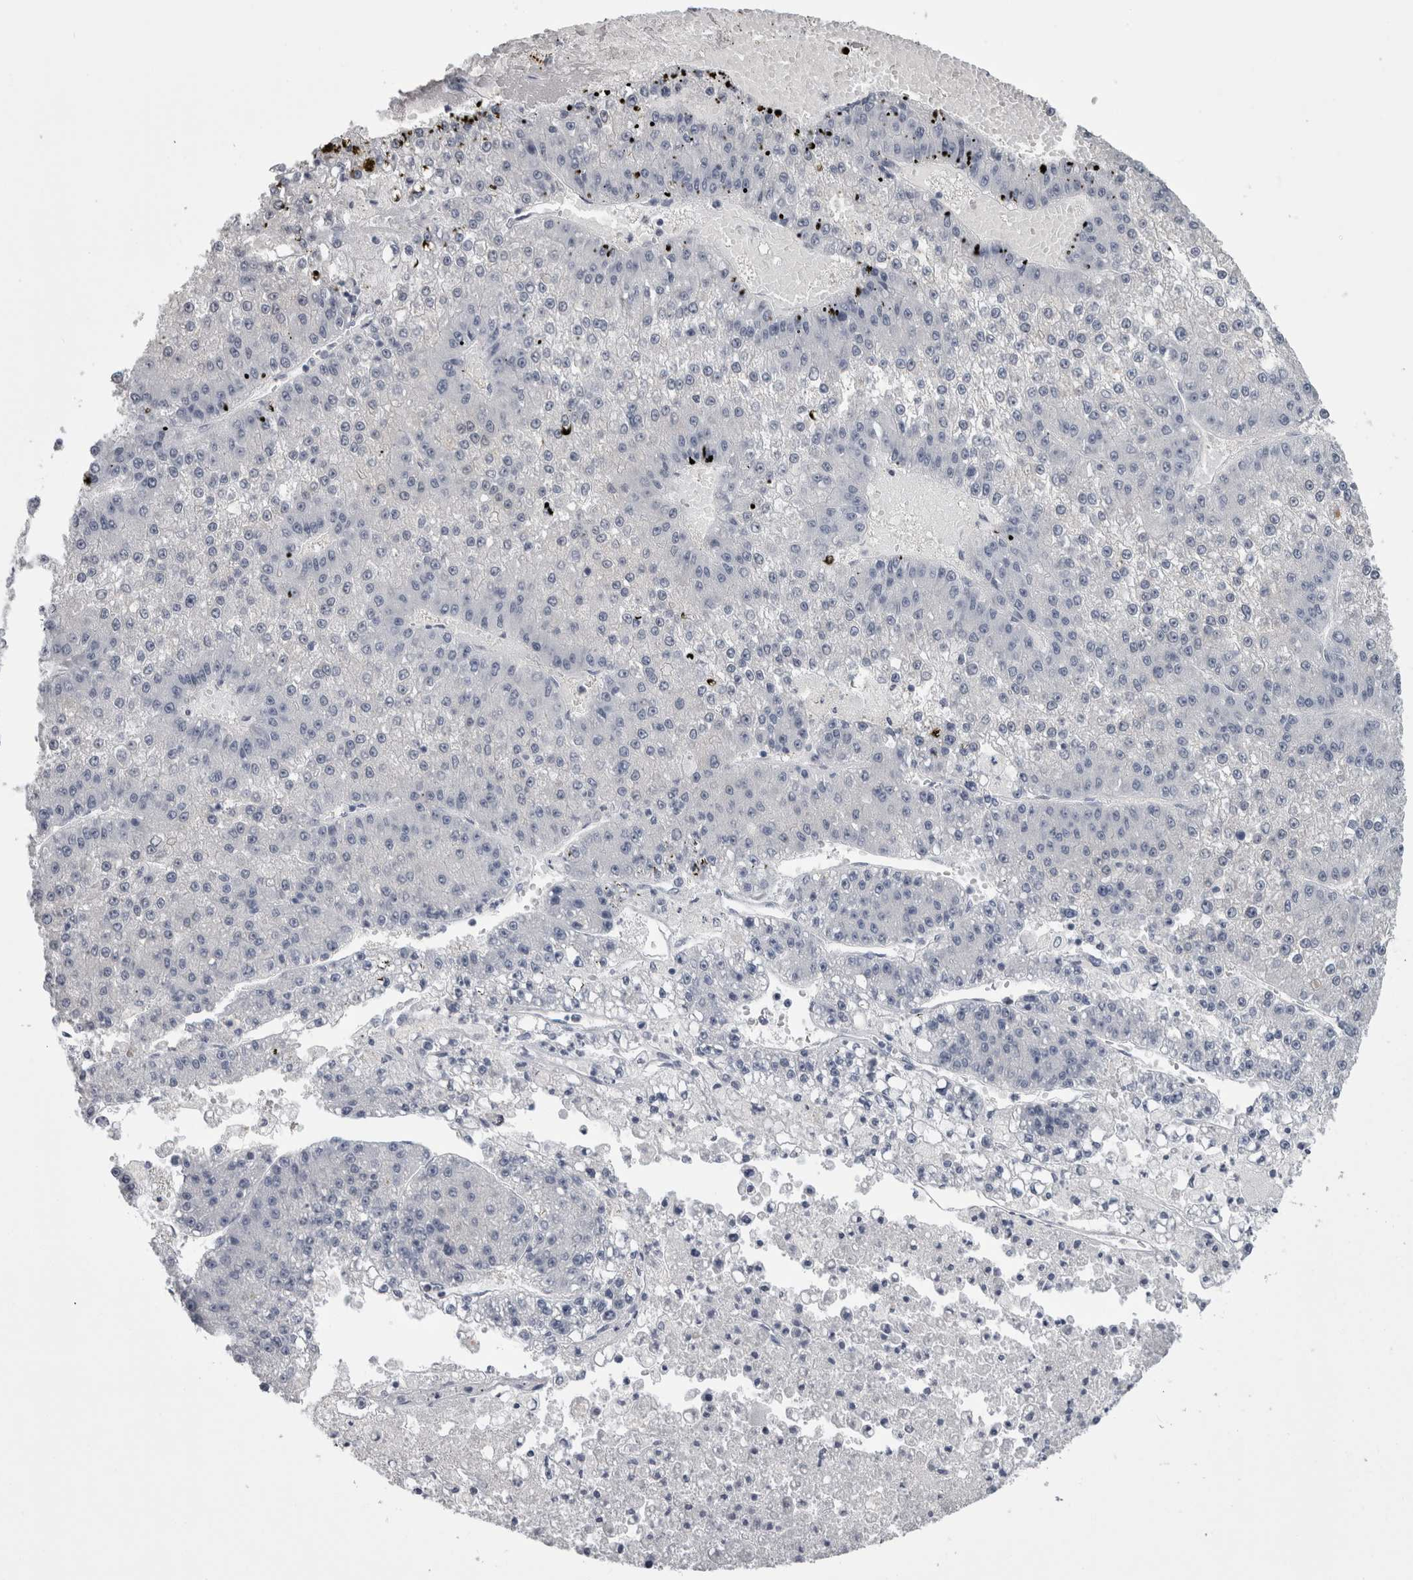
{"staining": {"intensity": "negative", "quantity": "none", "location": "none"}, "tissue": "liver cancer", "cell_type": "Tumor cells", "image_type": "cancer", "snomed": [{"axis": "morphology", "description": "Carcinoma, Hepatocellular, NOS"}, {"axis": "topography", "description": "Liver"}], "caption": "High magnification brightfield microscopy of liver cancer (hepatocellular carcinoma) stained with DAB (brown) and counterstained with hematoxylin (blue): tumor cells show no significant positivity. The staining is performed using DAB brown chromogen with nuclei counter-stained in using hematoxylin.", "gene": "AFMID", "patient": {"sex": "female", "age": 73}}